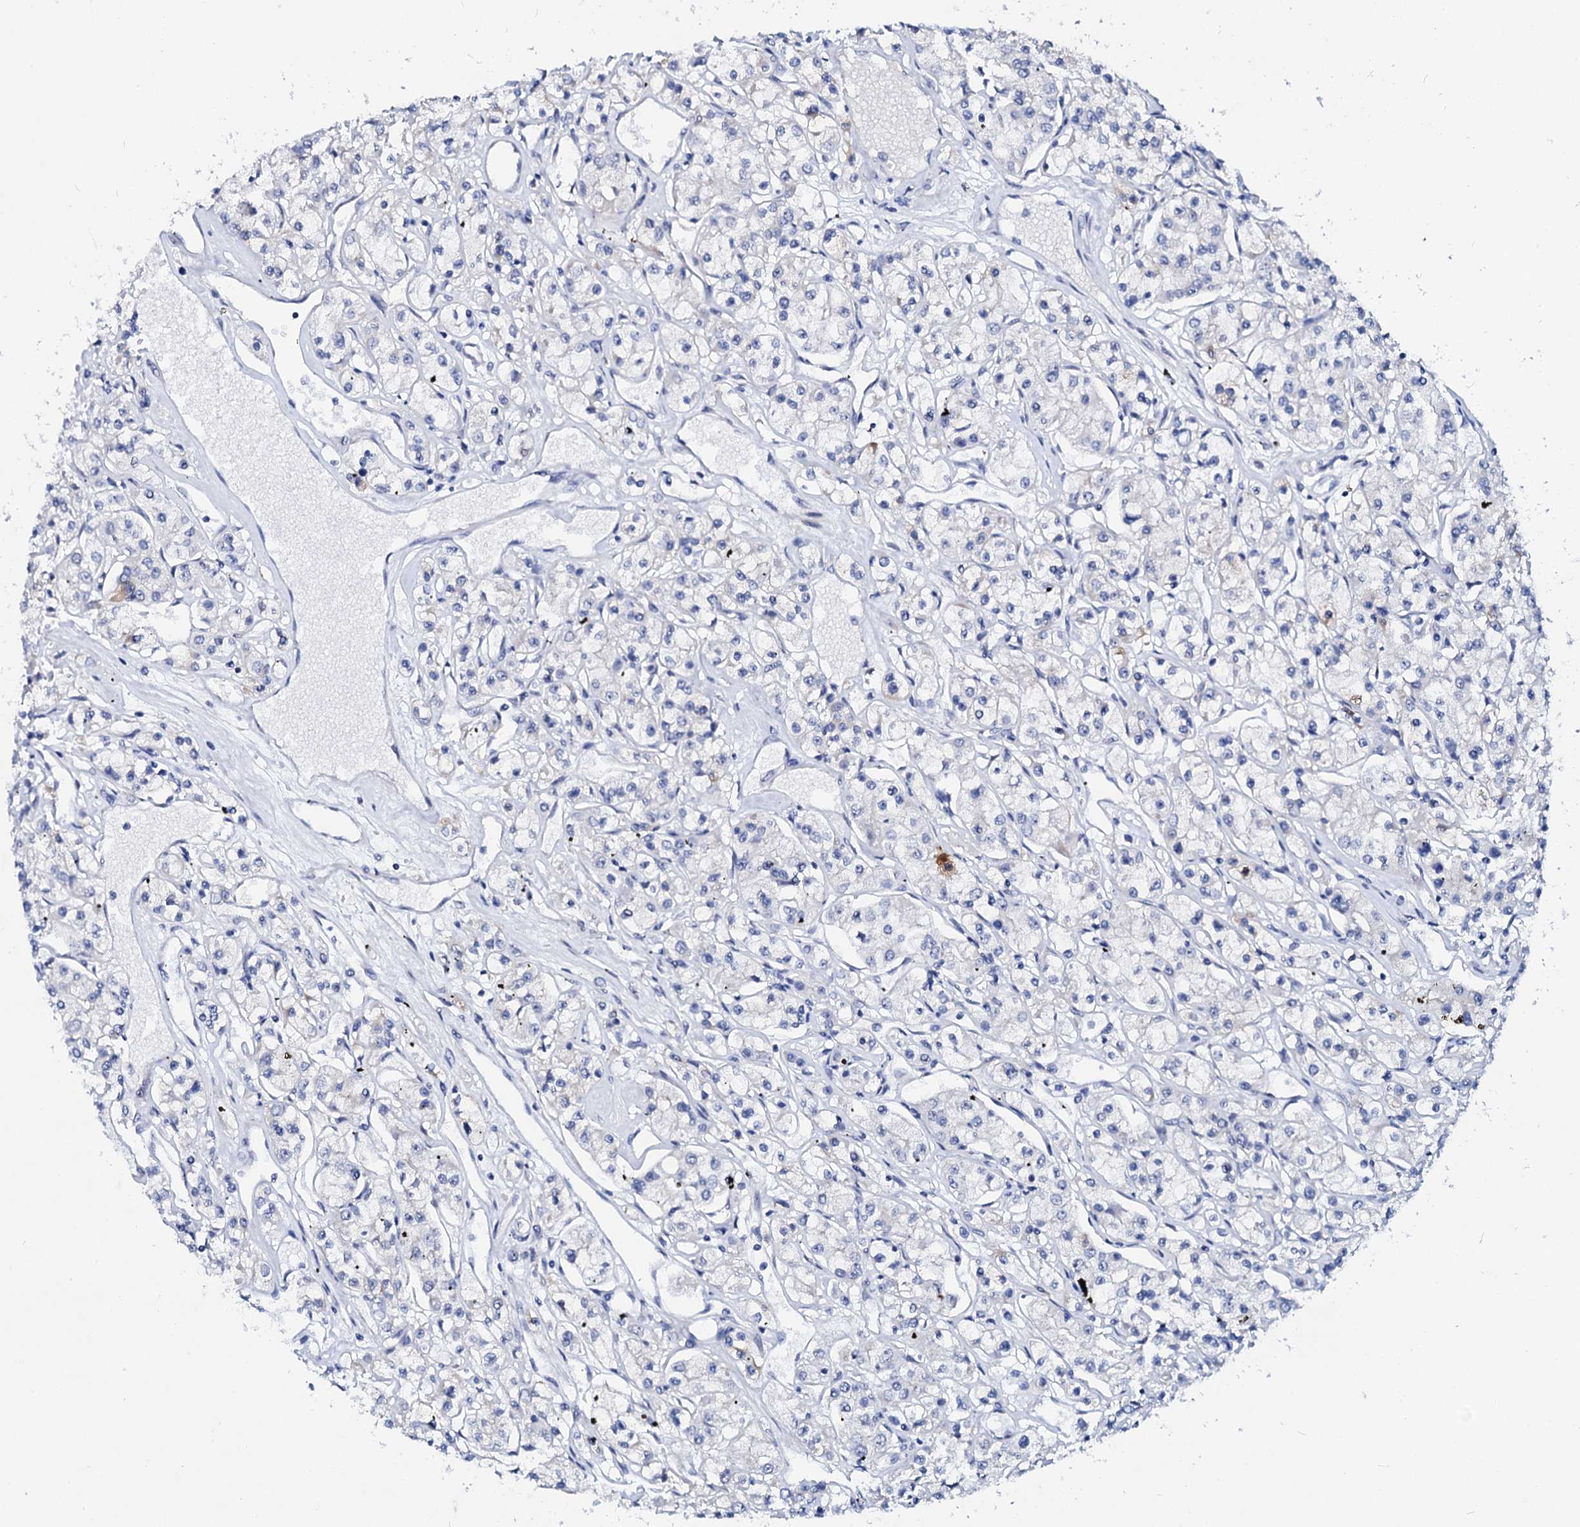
{"staining": {"intensity": "weak", "quantity": "25%-75%", "location": "cytoplasmic/membranous"}, "tissue": "renal cancer", "cell_type": "Tumor cells", "image_type": "cancer", "snomed": [{"axis": "morphology", "description": "Adenocarcinoma, NOS"}, {"axis": "topography", "description": "Kidney"}], "caption": "Immunohistochemistry (IHC) histopathology image of neoplastic tissue: renal adenocarcinoma stained using IHC exhibits low levels of weak protein expression localized specifically in the cytoplasmic/membranous of tumor cells, appearing as a cytoplasmic/membranous brown color.", "gene": "BTBD16", "patient": {"sex": "female", "age": 59}}